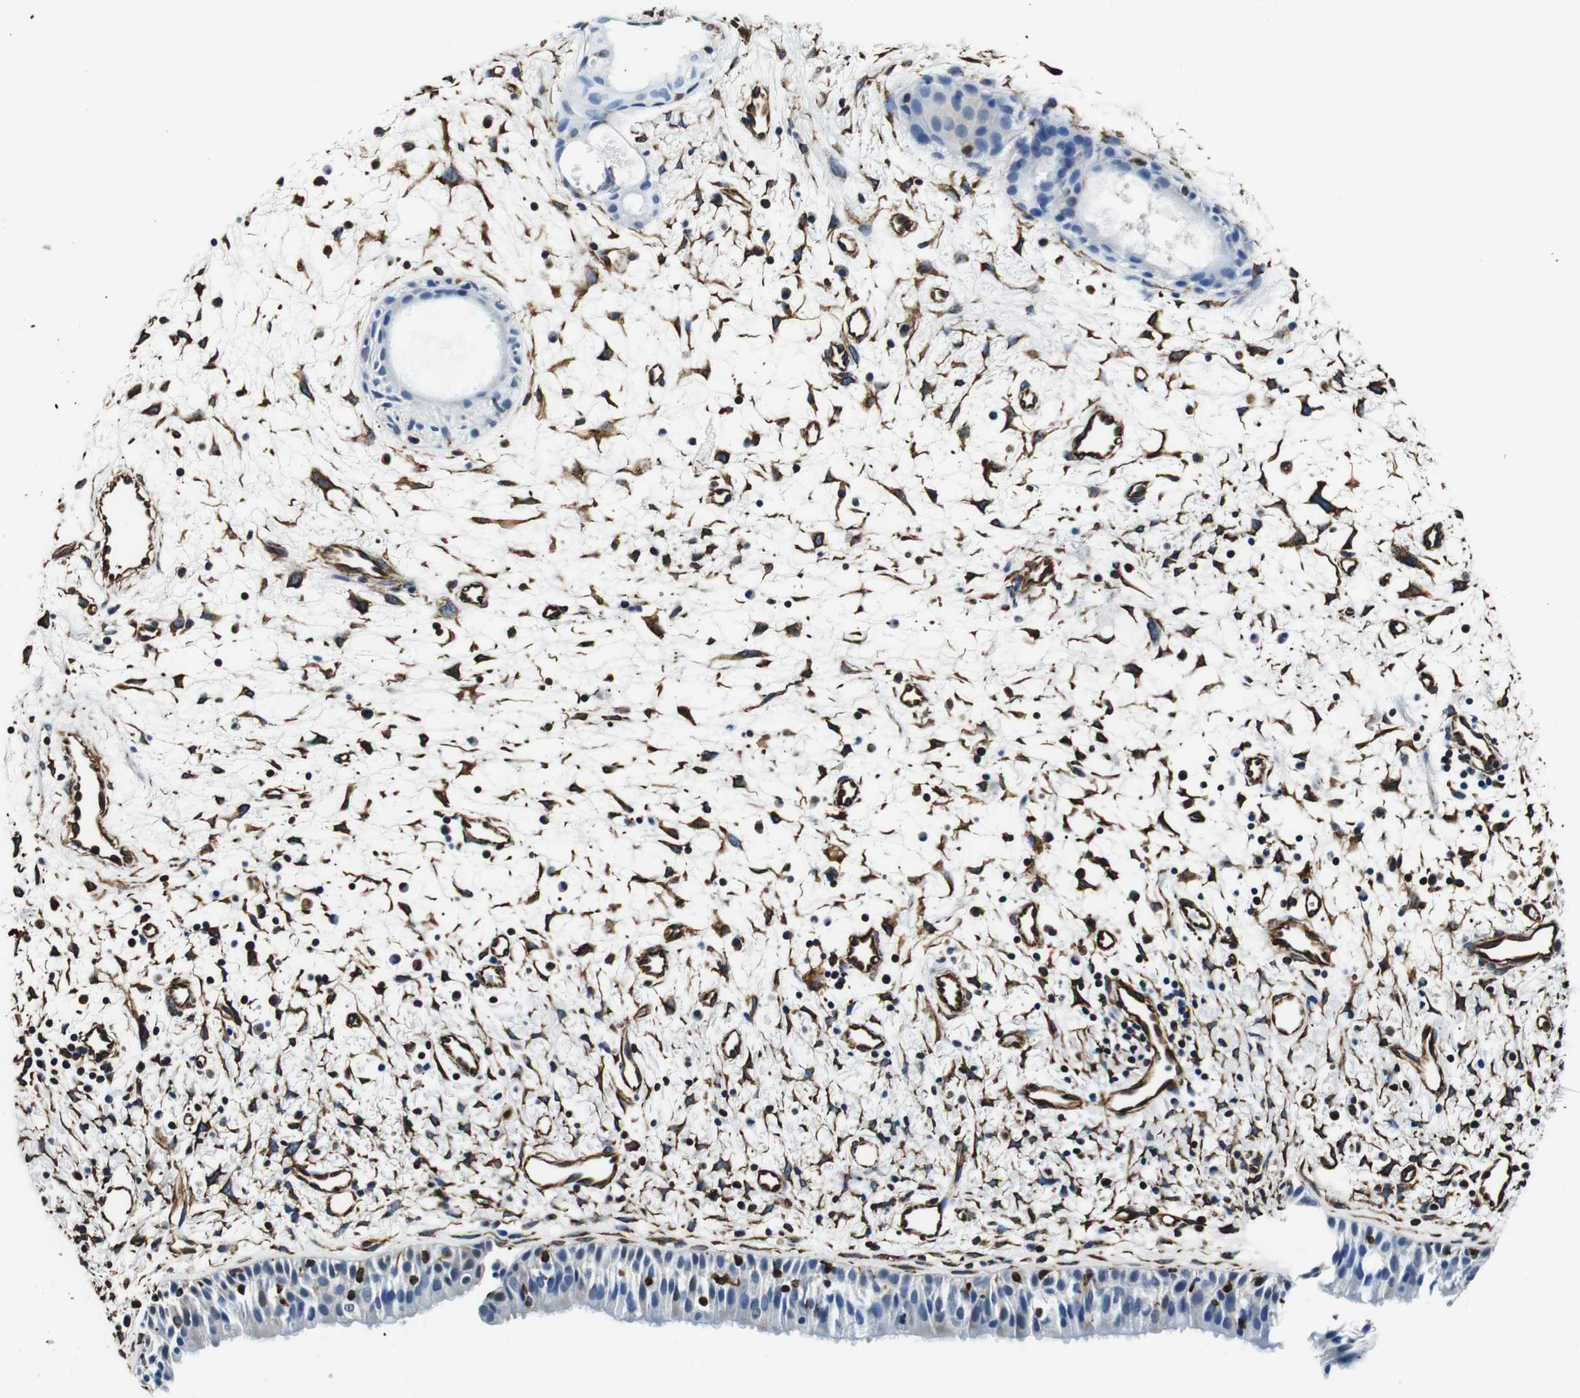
{"staining": {"intensity": "negative", "quantity": "none", "location": "none"}, "tissue": "nasopharynx", "cell_type": "Respiratory epithelial cells", "image_type": "normal", "snomed": [{"axis": "morphology", "description": "Normal tissue, NOS"}, {"axis": "topography", "description": "Nasopharynx"}], "caption": "Immunohistochemistry (IHC) of benign nasopharynx demonstrates no positivity in respiratory epithelial cells. (Immunohistochemistry, brightfield microscopy, high magnification).", "gene": "GJE1", "patient": {"sex": "male", "age": 22}}